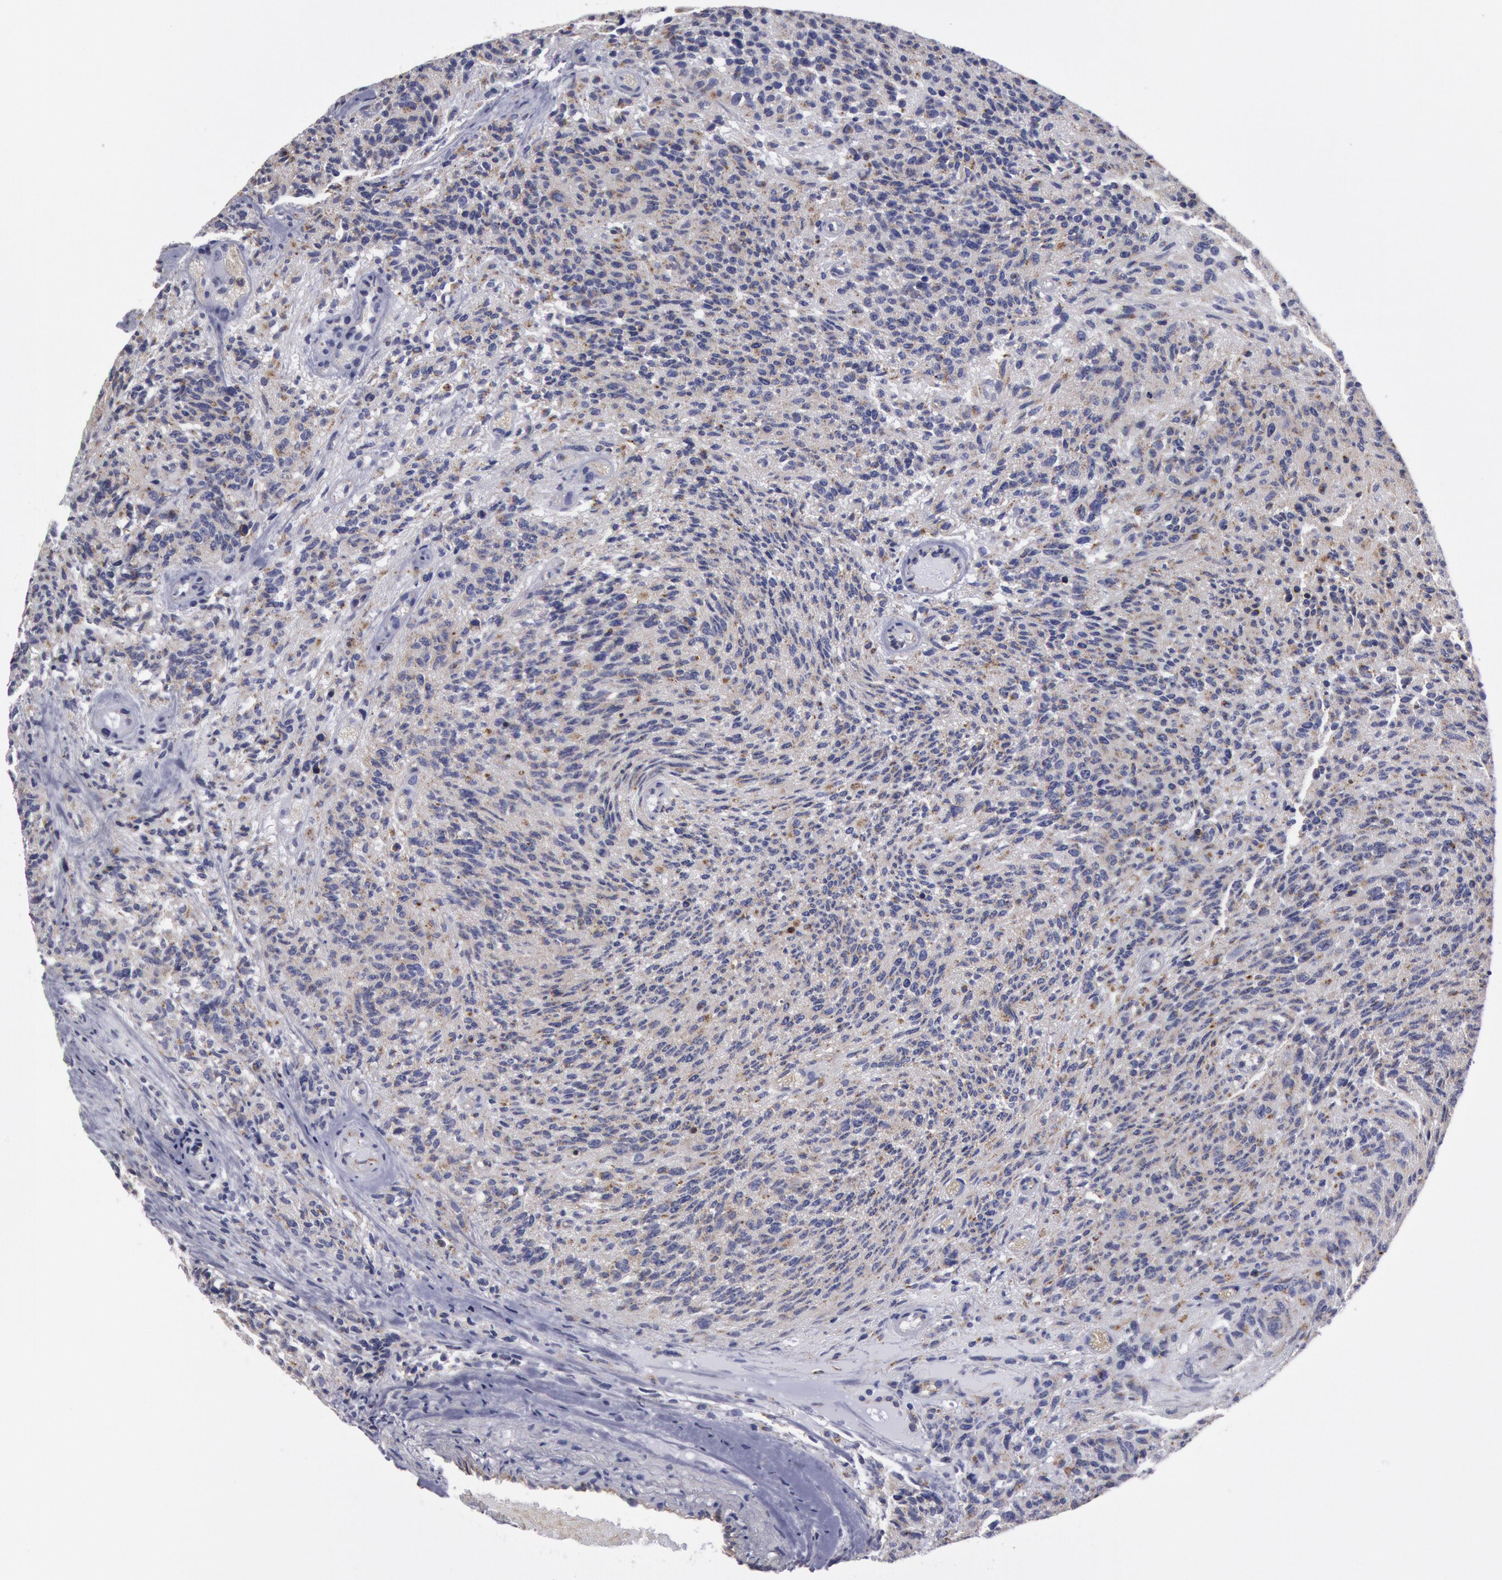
{"staining": {"intensity": "negative", "quantity": "none", "location": "none"}, "tissue": "glioma", "cell_type": "Tumor cells", "image_type": "cancer", "snomed": [{"axis": "morphology", "description": "Glioma, malignant, High grade"}, {"axis": "topography", "description": "Brain"}], "caption": "Malignant glioma (high-grade) stained for a protein using IHC reveals no positivity tumor cells.", "gene": "FLOT1", "patient": {"sex": "male", "age": 36}}